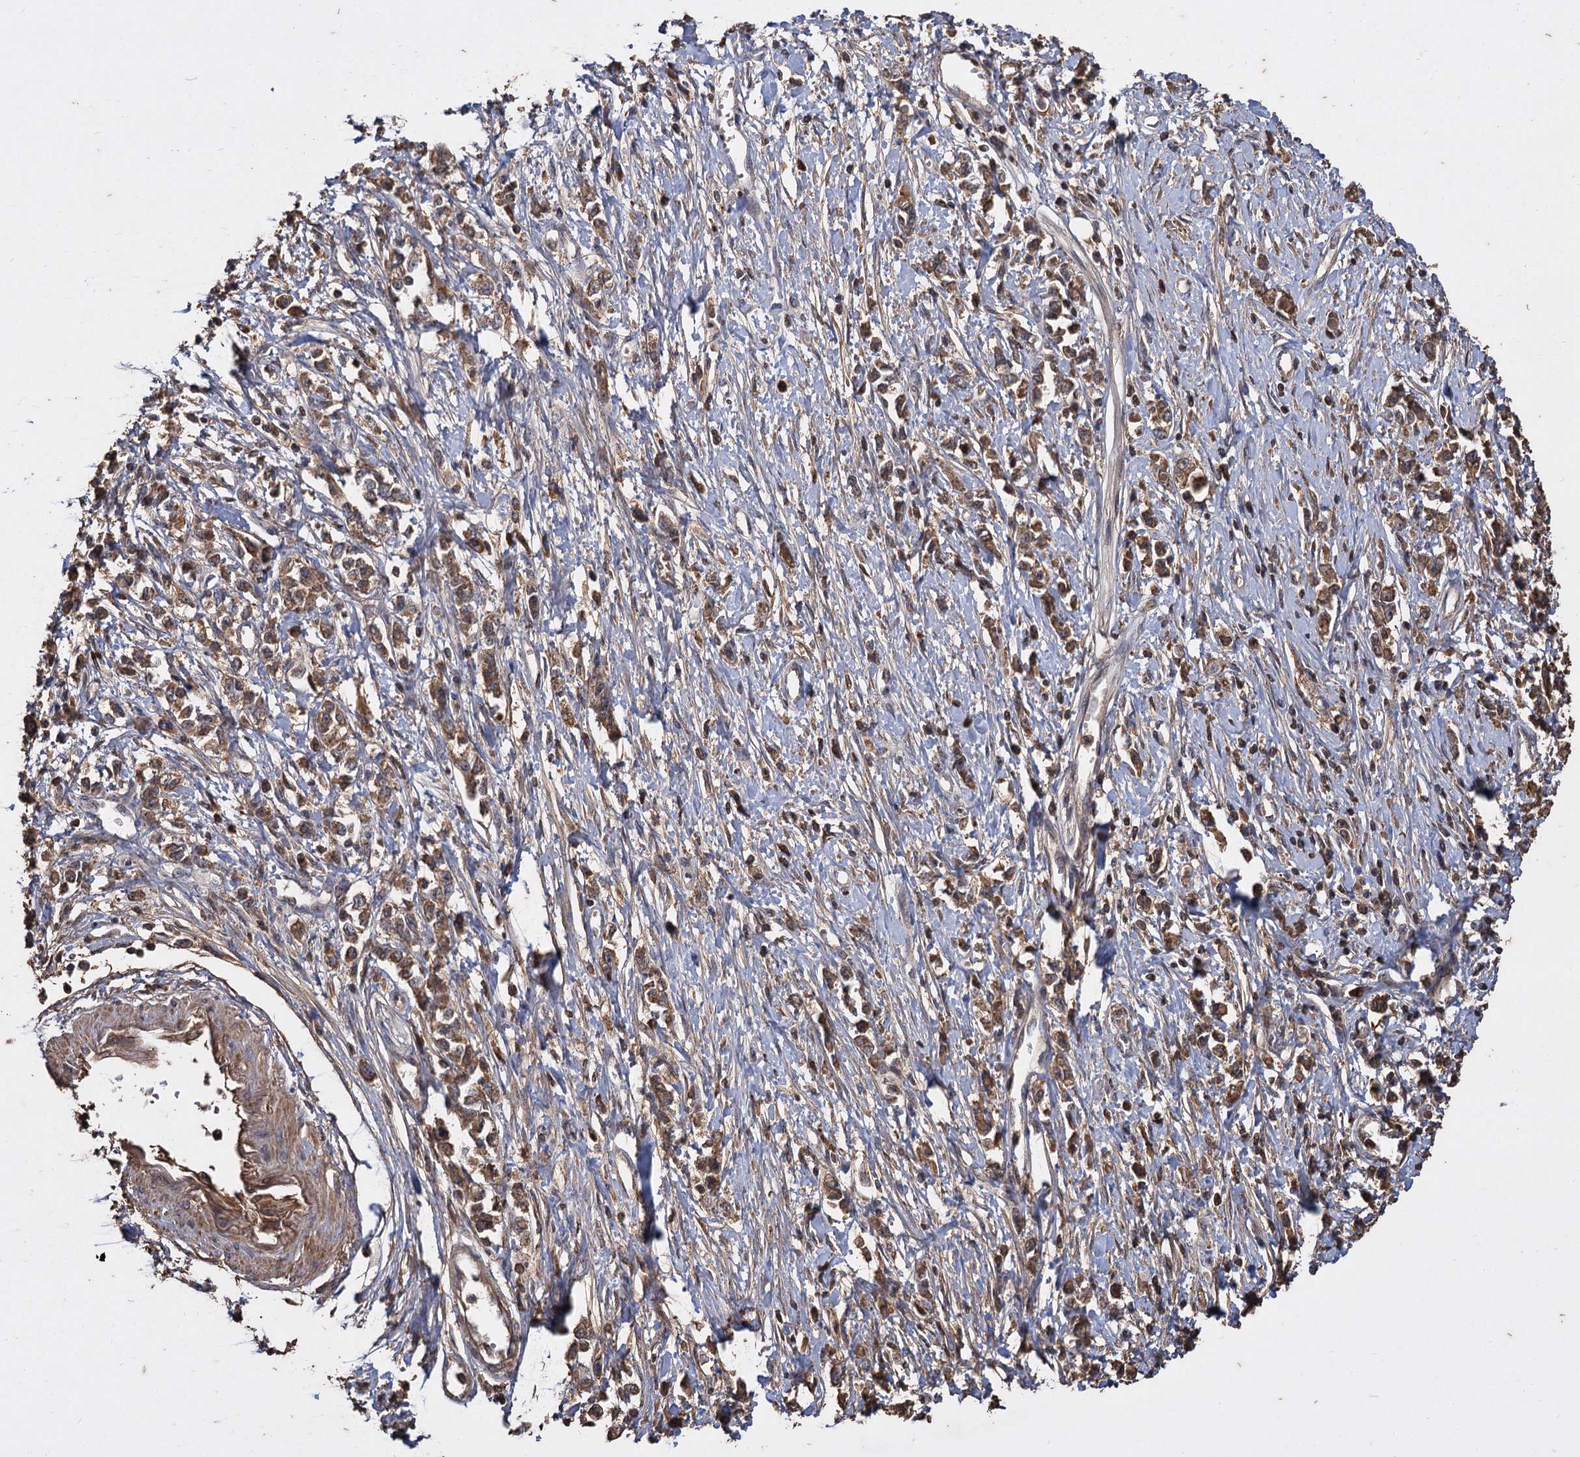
{"staining": {"intensity": "moderate", "quantity": ">75%", "location": "cytoplasmic/membranous"}, "tissue": "stomach cancer", "cell_type": "Tumor cells", "image_type": "cancer", "snomed": [{"axis": "morphology", "description": "Adenocarcinoma, NOS"}, {"axis": "topography", "description": "Stomach"}], "caption": "Immunohistochemistry photomicrograph of human stomach cancer stained for a protein (brown), which shows medium levels of moderate cytoplasmic/membranous positivity in about >75% of tumor cells.", "gene": "GCLC", "patient": {"sex": "female", "age": 76}}